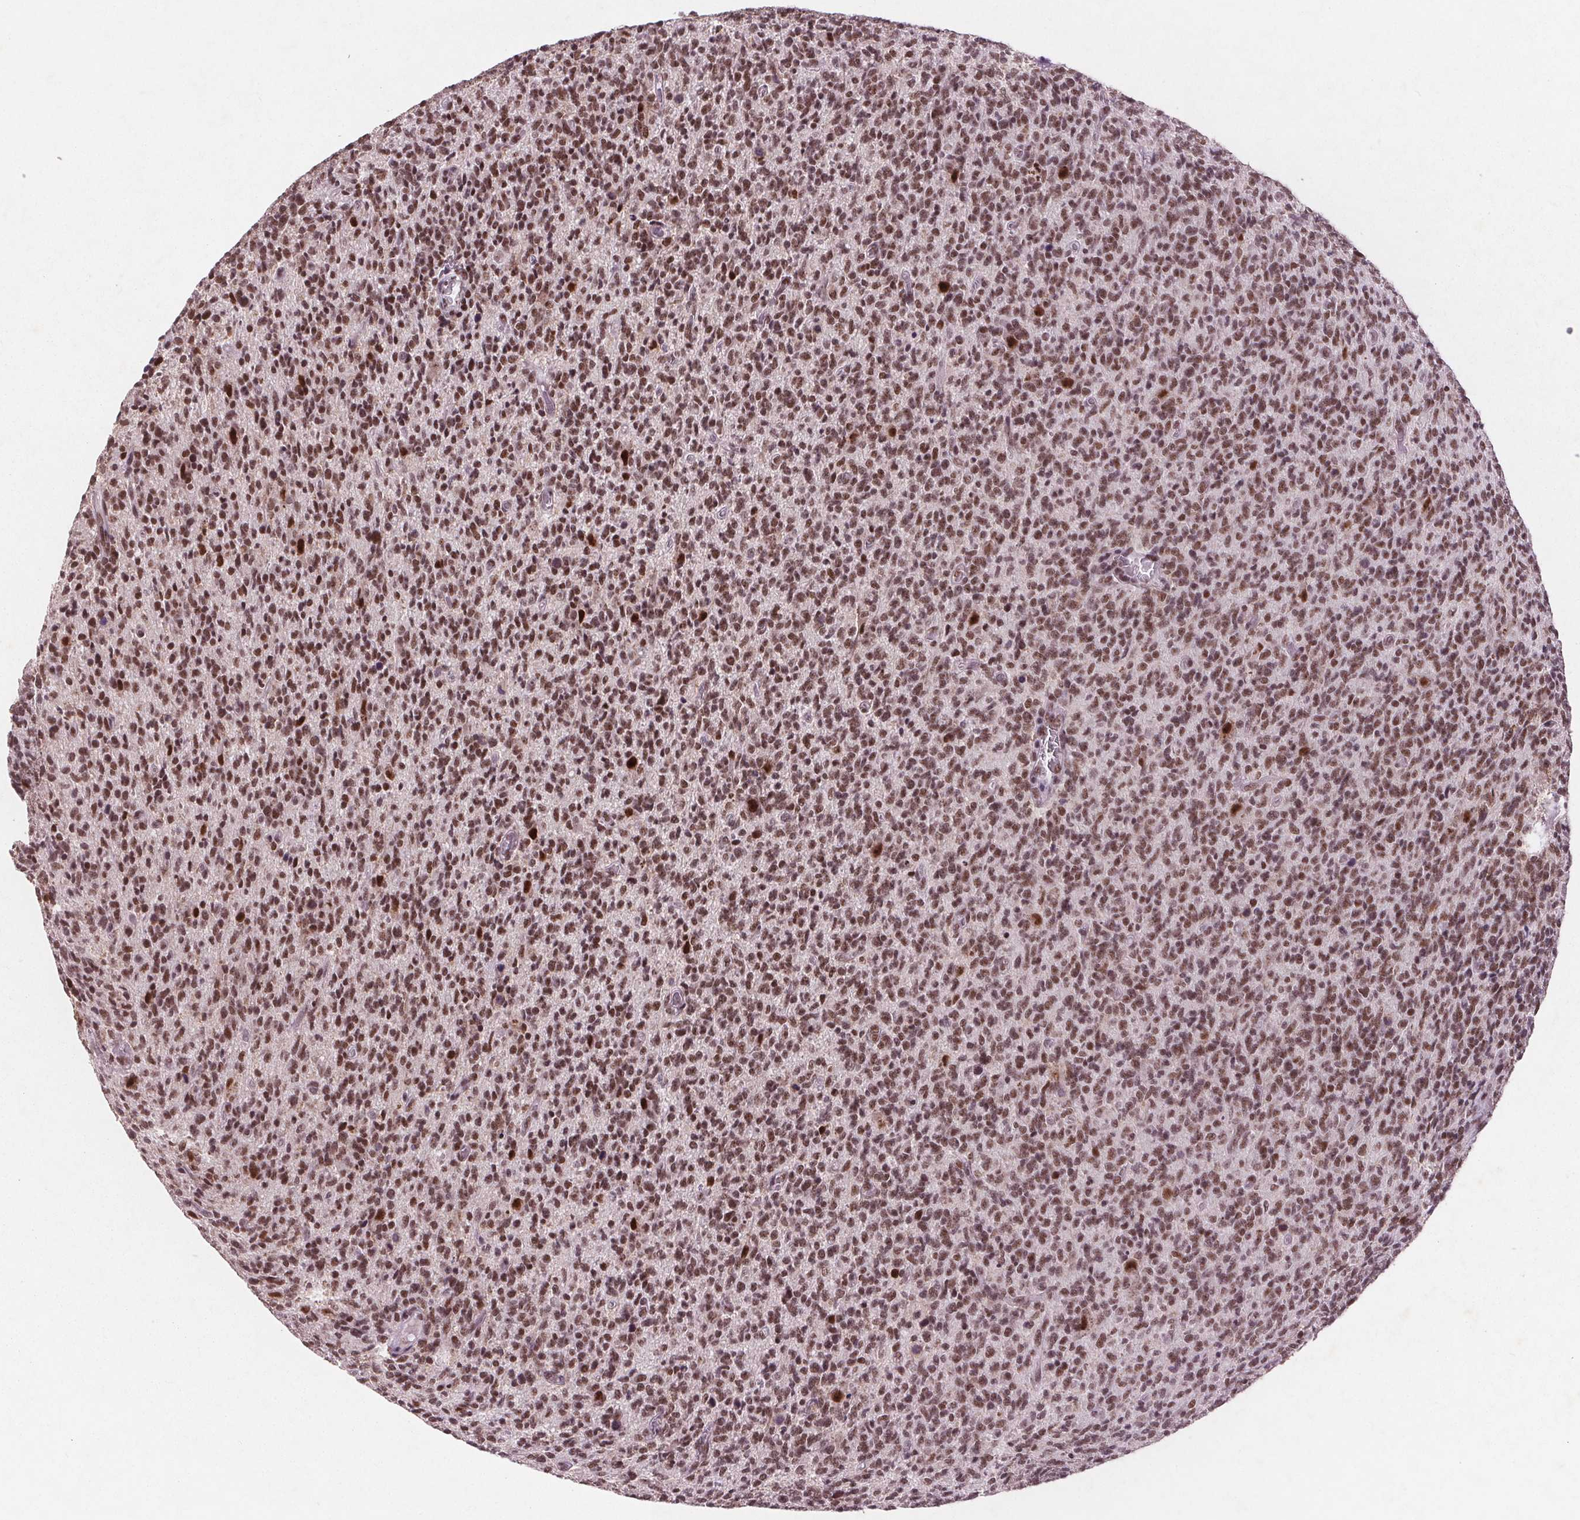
{"staining": {"intensity": "strong", "quantity": ">75%", "location": "nuclear"}, "tissue": "glioma", "cell_type": "Tumor cells", "image_type": "cancer", "snomed": [{"axis": "morphology", "description": "Glioma, malignant, High grade"}, {"axis": "topography", "description": "Brain"}], "caption": "Glioma stained with a protein marker shows strong staining in tumor cells.", "gene": "RPS6KA2", "patient": {"sex": "male", "age": 76}}